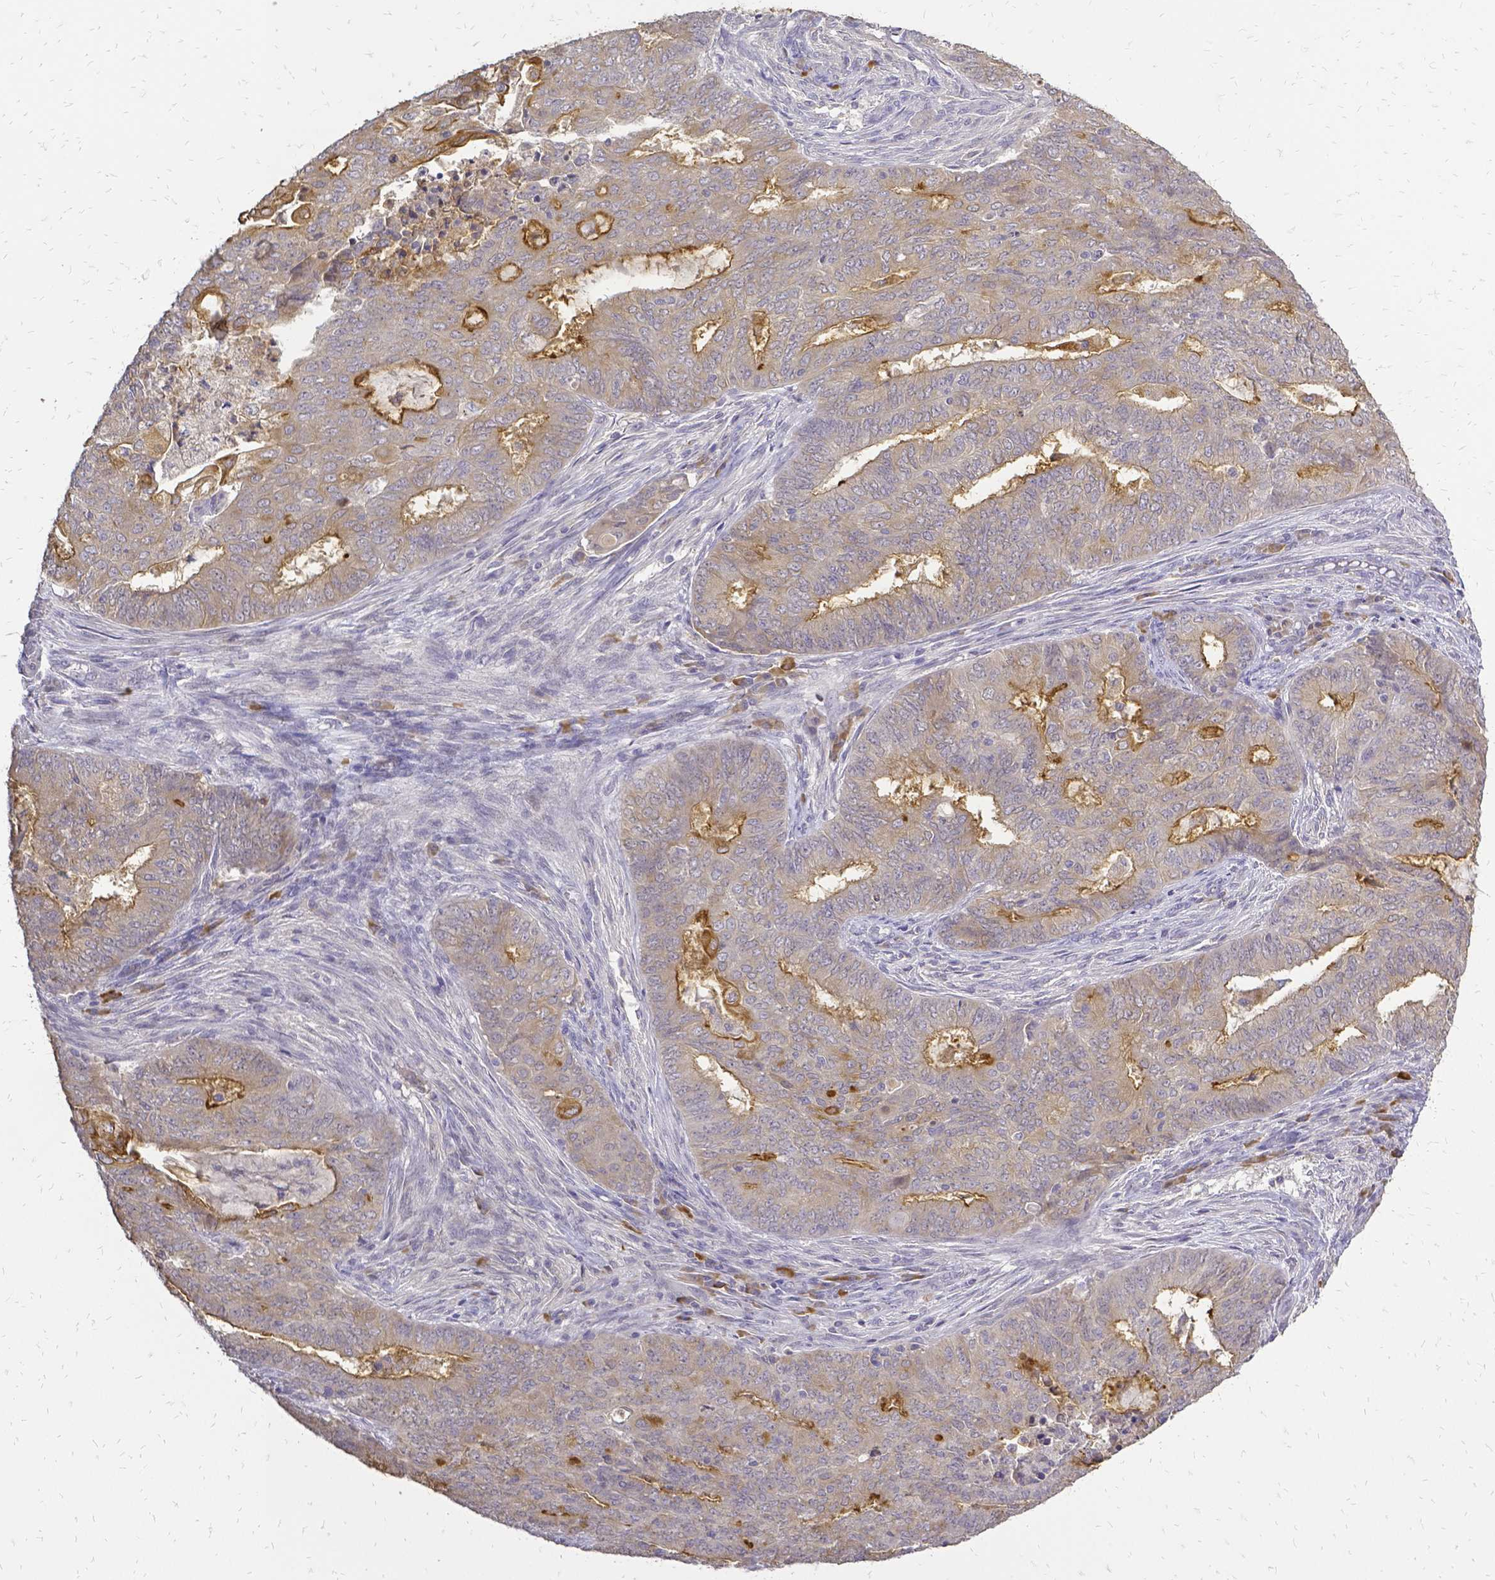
{"staining": {"intensity": "moderate", "quantity": "<25%", "location": "cytoplasmic/membranous"}, "tissue": "endometrial cancer", "cell_type": "Tumor cells", "image_type": "cancer", "snomed": [{"axis": "morphology", "description": "Adenocarcinoma, NOS"}, {"axis": "topography", "description": "Endometrium"}], "caption": "The histopathology image reveals immunohistochemical staining of endometrial cancer (adenocarcinoma). There is moderate cytoplasmic/membranous staining is present in about <25% of tumor cells.", "gene": "CIB1", "patient": {"sex": "female", "age": 62}}